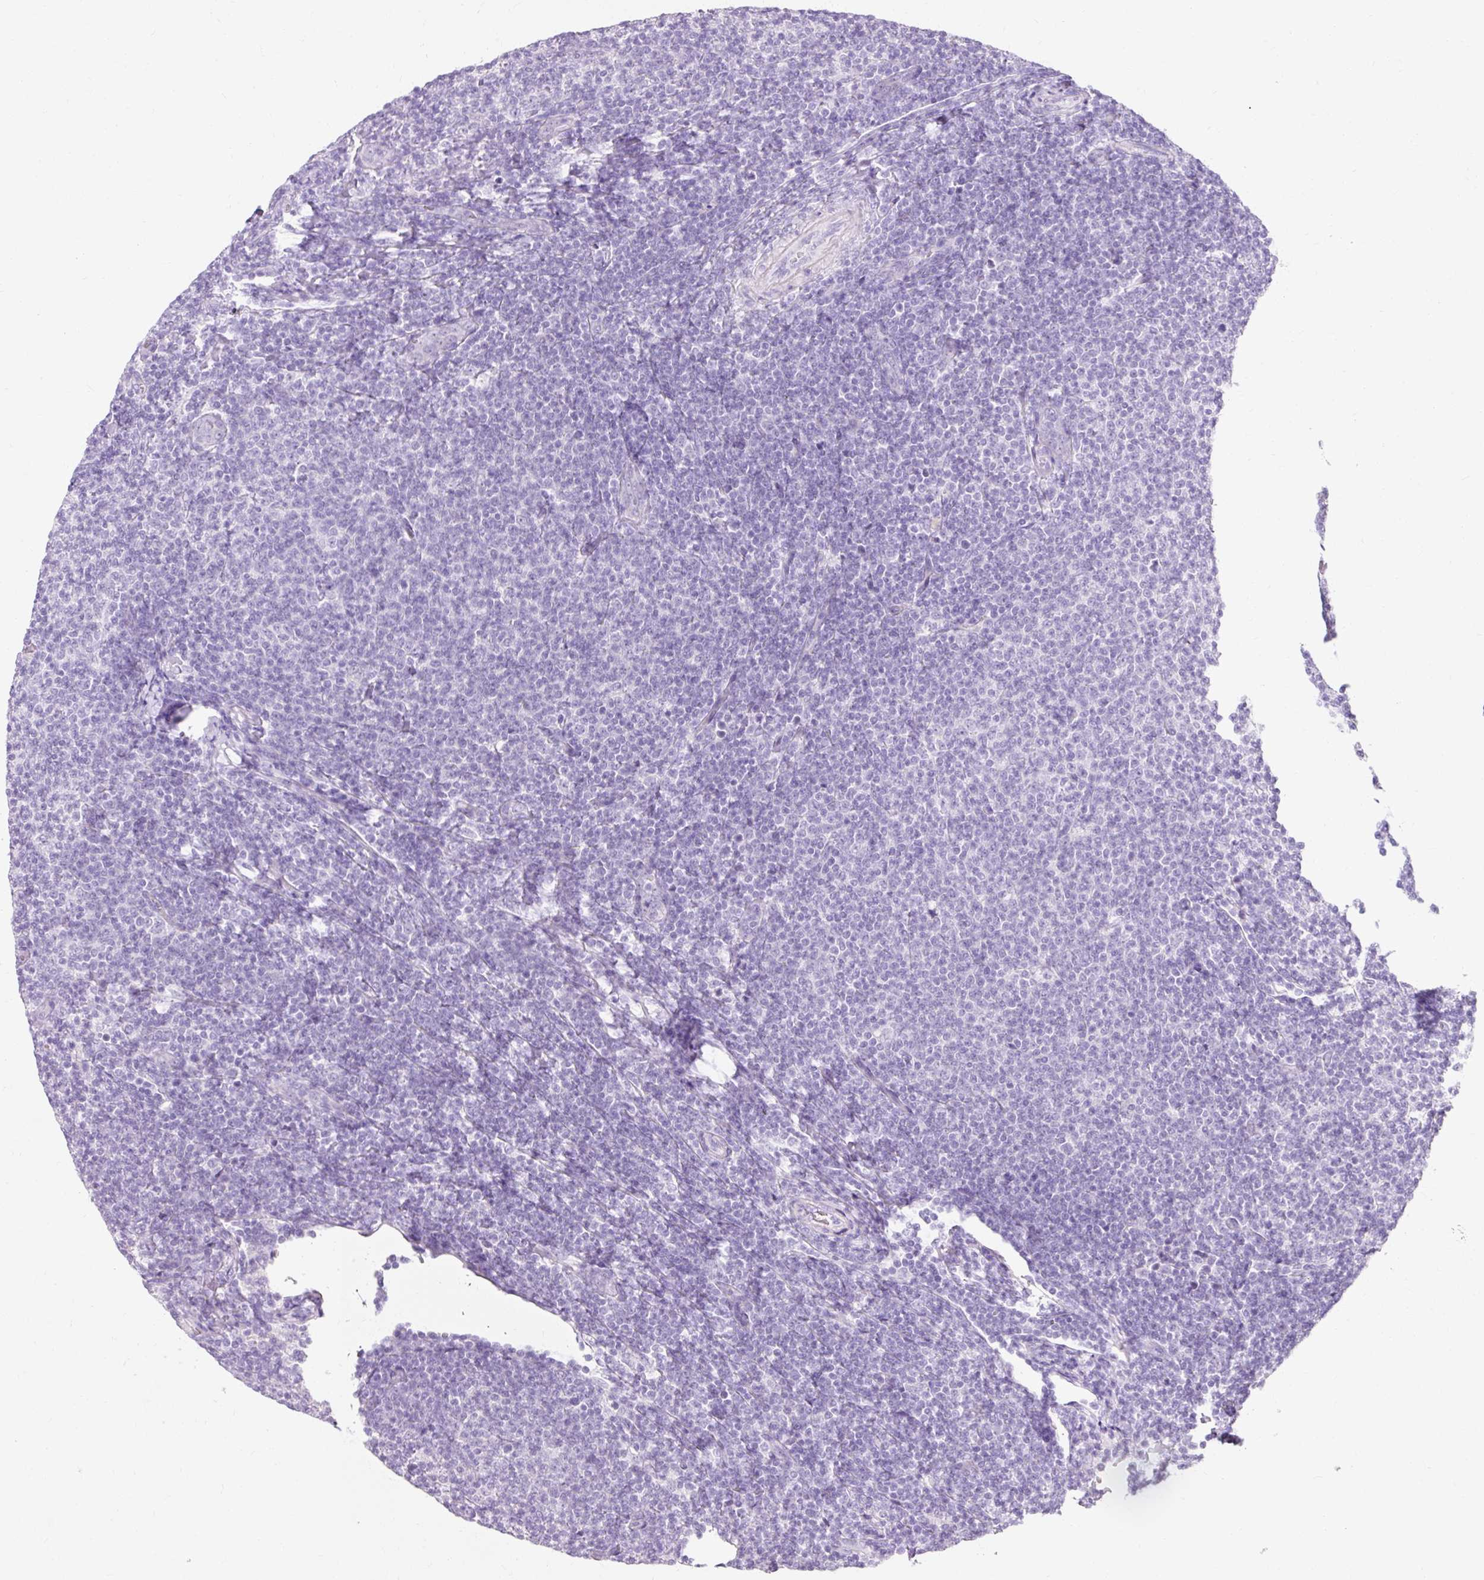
{"staining": {"intensity": "negative", "quantity": "none", "location": "none"}, "tissue": "lymphoma", "cell_type": "Tumor cells", "image_type": "cancer", "snomed": [{"axis": "morphology", "description": "Malignant lymphoma, non-Hodgkin's type, Low grade"}, {"axis": "topography", "description": "Lymph node"}], "caption": "Malignant lymphoma, non-Hodgkin's type (low-grade) stained for a protein using immunohistochemistry (IHC) demonstrates no expression tumor cells.", "gene": "CLDN25", "patient": {"sex": "male", "age": 66}}